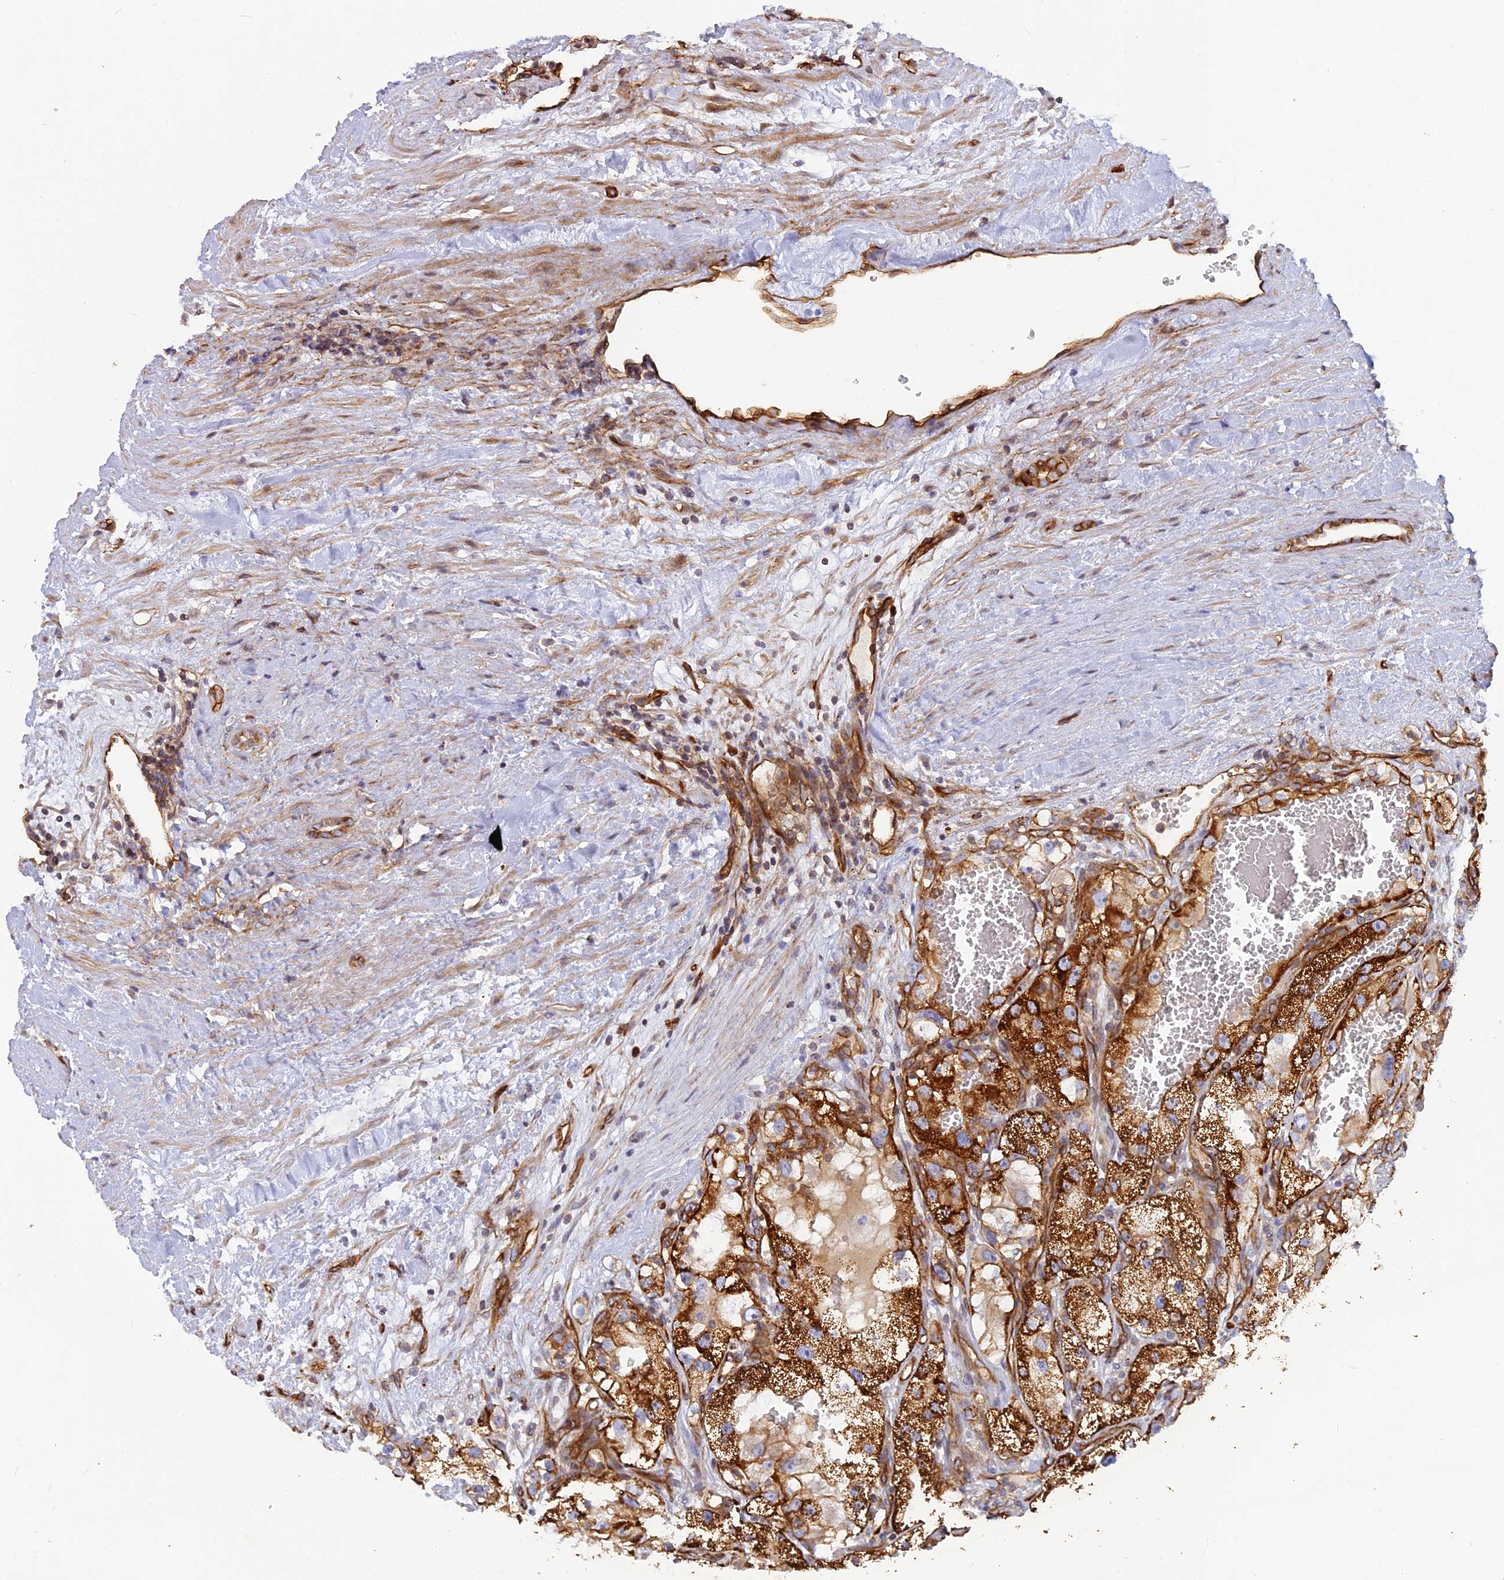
{"staining": {"intensity": "strong", "quantity": ">75%", "location": "cytoplasmic/membranous"}, "tissue": "renal cancer", "cell_type": "Tumor cells", "image_type": "cancer", "snomed": [{"axis": "morphology", "description": "Adenocarcinoma, NOS"}, {"axis": "topography", "description": "Kidney"}], "caption": "This micrograph exhibits adenocarcinoma (renal) stained with IHC to label a protein in brown. The cytoplasmic/membranous of tumor cells show strong positivity for the protein. Nuclei are counter-stained blue.", "gene": "CNBD2", "patient": {"sex": "female", "age": 57}}